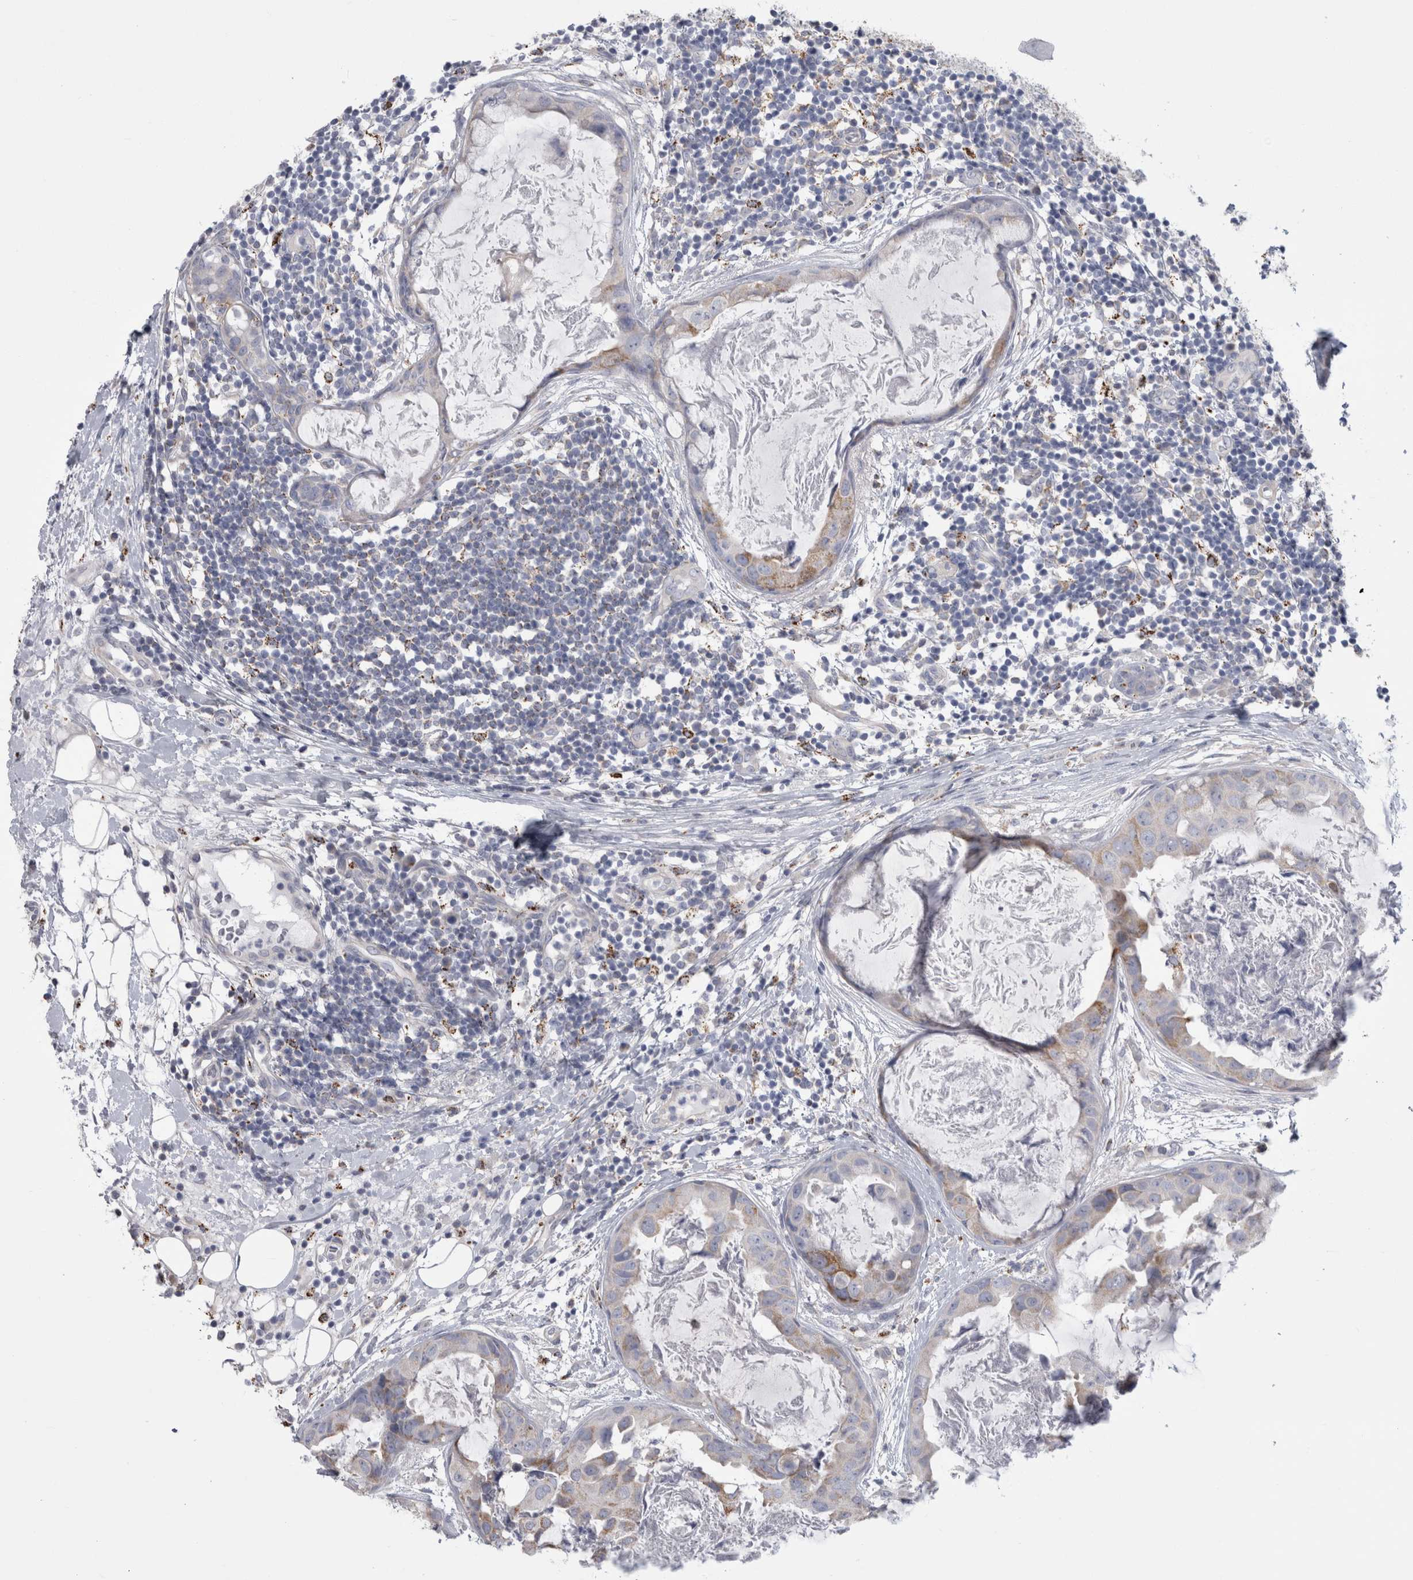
{"staining": {"intensity": "moderate", "quantity": "<25%", "location": "cytoplasmic/membranous"}, "tissue": "breast cancer", "cell_type": "Tumor cells", "image_type": "cancer", "snomed": [{"axis": "morphology", "description": "Duct carcinoma"}, {"axis": "topography", "description": "Breast"}], "caption": "Protein analysis of breast cancer tissue demonstrates moderate cytoplasmic/membranous expression in approximately <25% of tumor cells. (DAB (3,3'-diaminobenzidine) IHC with brightfield microscopy, high magnification).", "gene": "GATM", "patient": {"sex": "female", "age": 40}}